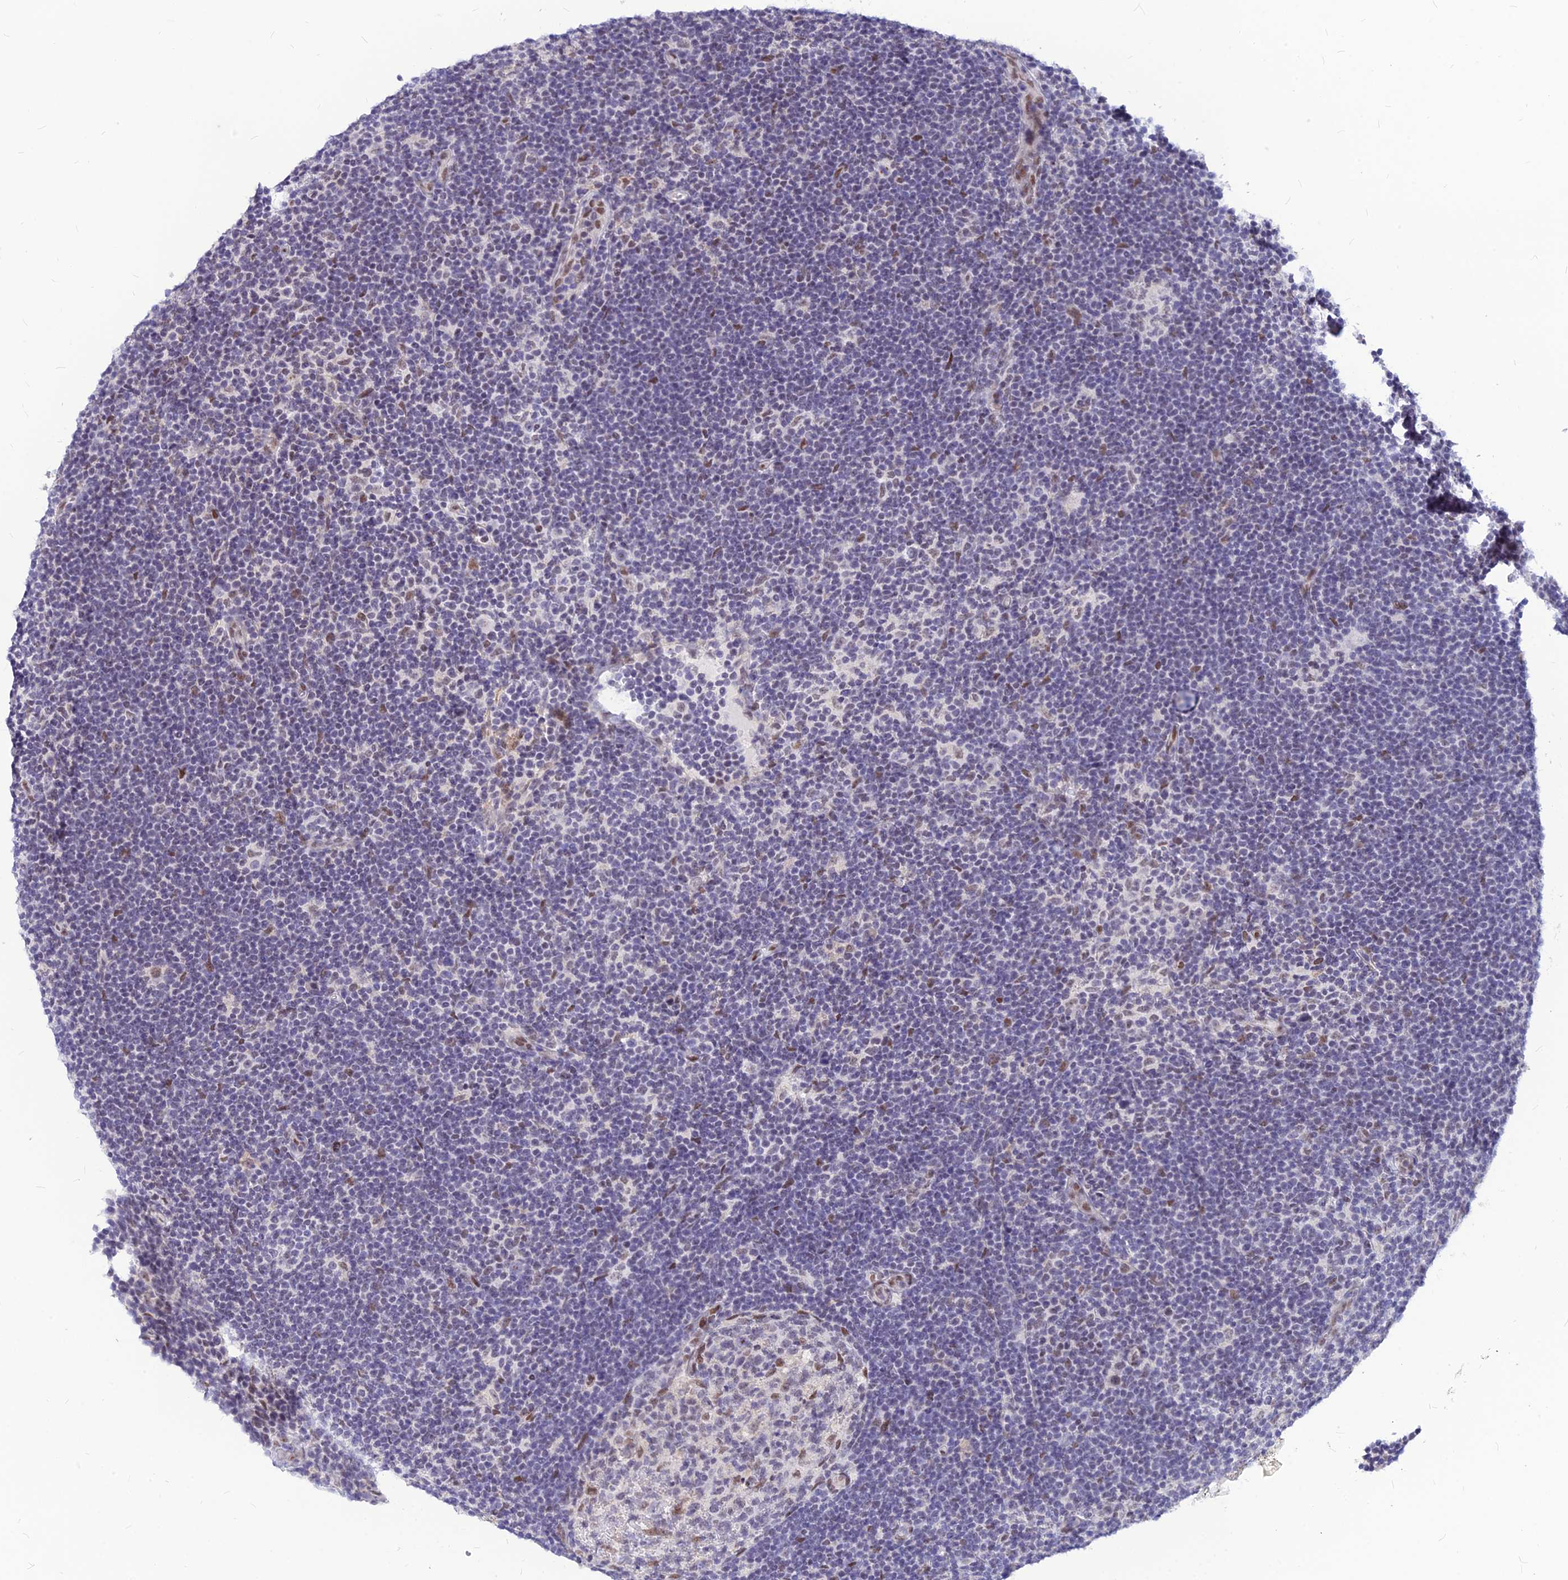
{"staining": {"intensity": "weak", "quantity": "<25%", "location": "nuclear"}, "tissue": "lymphoma", "cell_type": "Tumor cells", "image_type": "cancer", "snomed": [{"axis": "morphology", "description": "Hodgkin's disease, NOS"}, {"axis": "topography", "description": "Lymph node"}], "caption": "An IHC histopathology image of lymphoma is shown. There is no staining in tumor cells of lymphoma.", "gene": "KCTD13", "patient": {"sex": "female", "age": 57}}